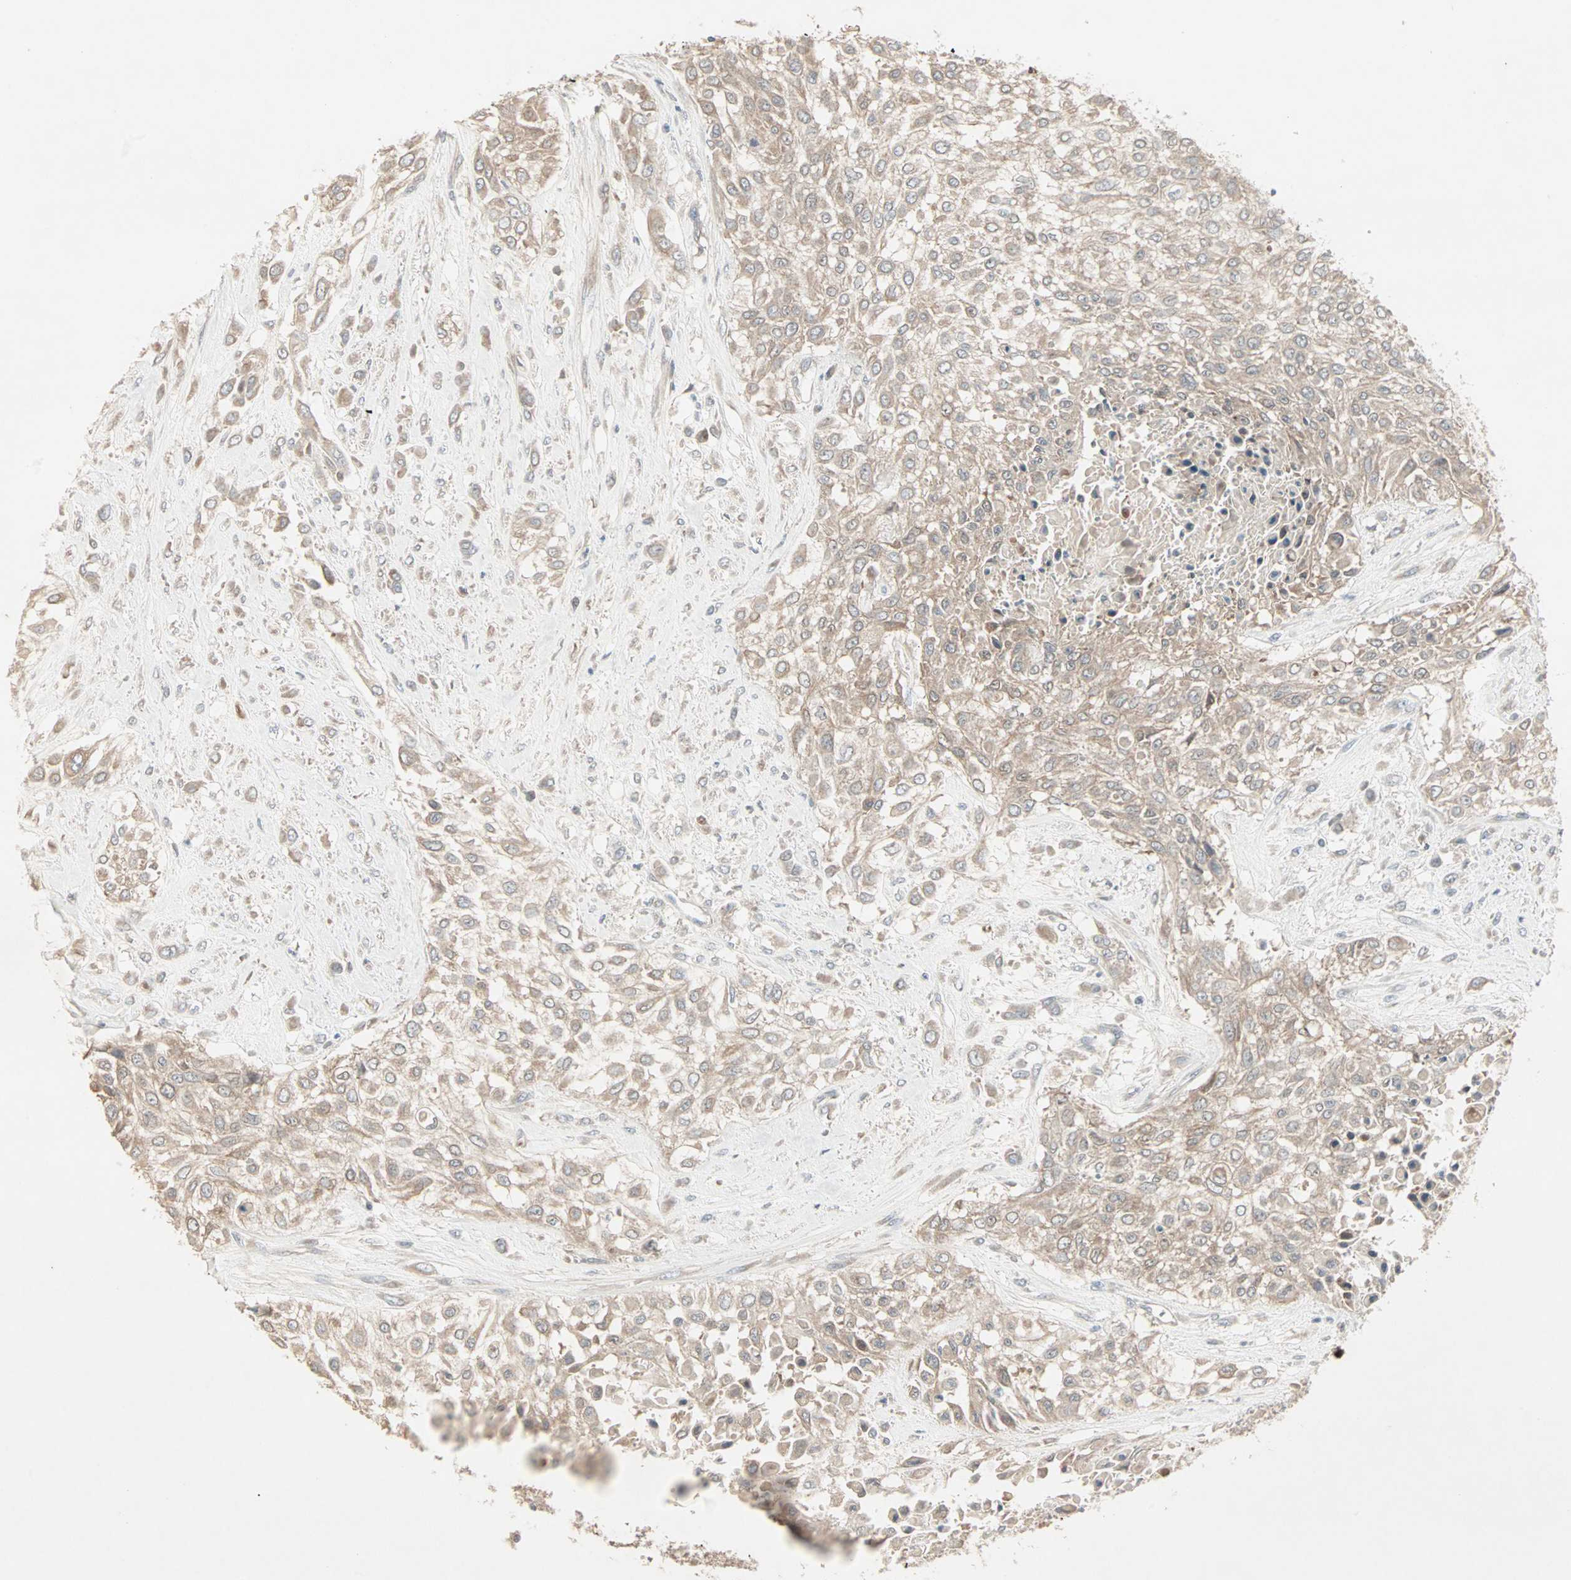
{"staining": {"intensity": "weak", "quantity": "25%-75%", "location": "cytoplasmic/membranous"}, "tissue": "urothelial cancer", "cell_type": "Tumor cells", "image_type": "cancer", "snomed": [{"axis": "morphology", "description": "Urothelial carcinoma, High grade"}, {"axis": "topography", "description": "Urinary bladder"}], "caption": "A brown stain labels weak cytoplasmic/membranous staining of a protein in human high-grade urothelial carcinoma tumor cells.", "gene": "JMJD7-PLA2G4B", "patient": {"sex": "male", "age": 57}}